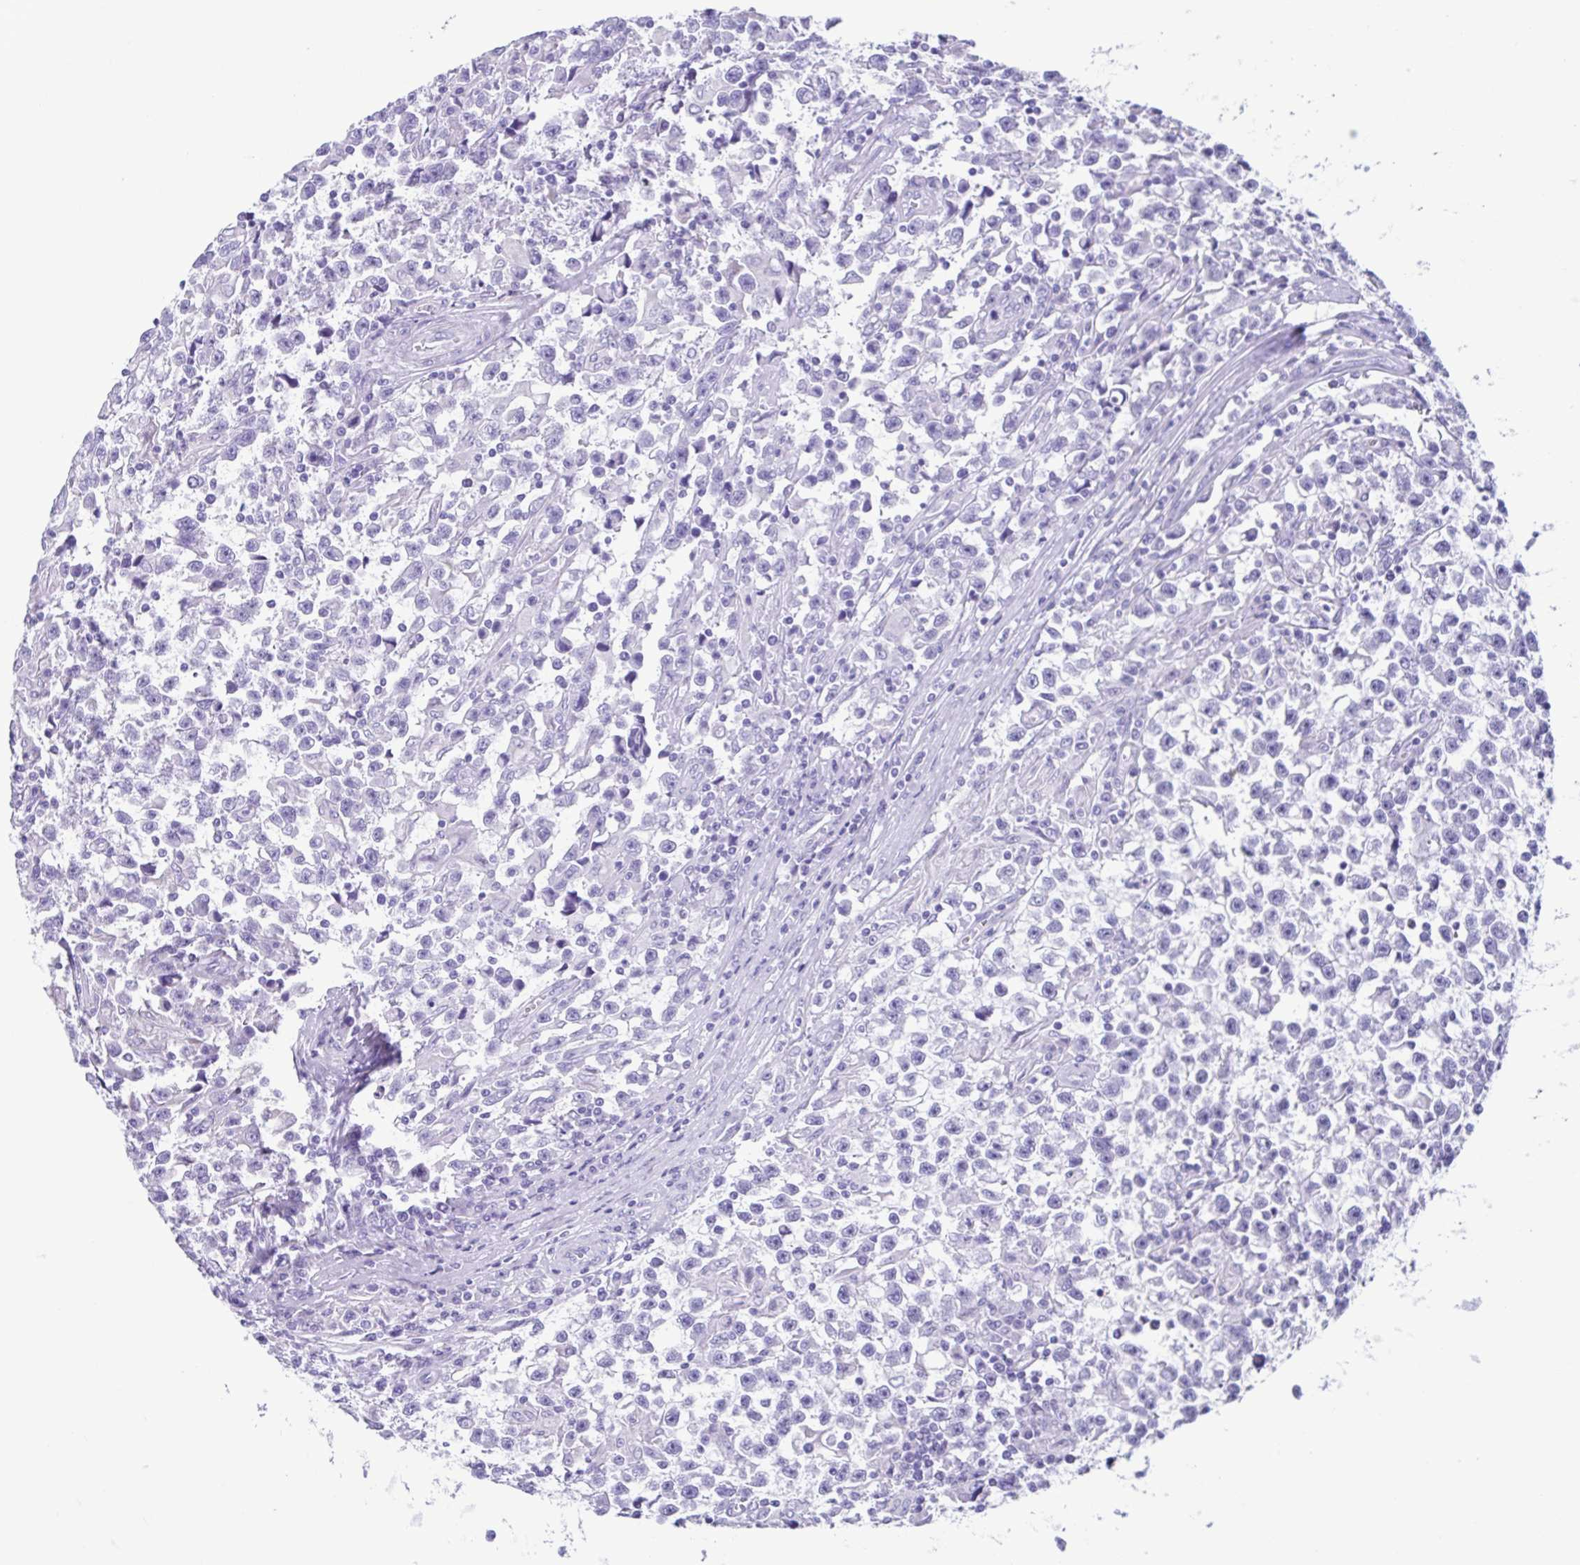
{"staining": {"intensity": "negative", "quantity": "none", "location": "none"}, "tissue": "testis cancer", "cell_type": "Tumor cells", "image_type": "cancer", "snomed": [{"axis": "morphology", "description": "Seminoma, NOS"}, {"axis": "topography", "description": "Testis"}], "caption": "This micrograph is of testis cancer stained with immunohistochemistry to label a protein in brown with the nuclei are counter-stained blue. There is no staining in tumor cells.", "gene": "ACTRT3", "patient": {"sex": "male", "age": 31}}